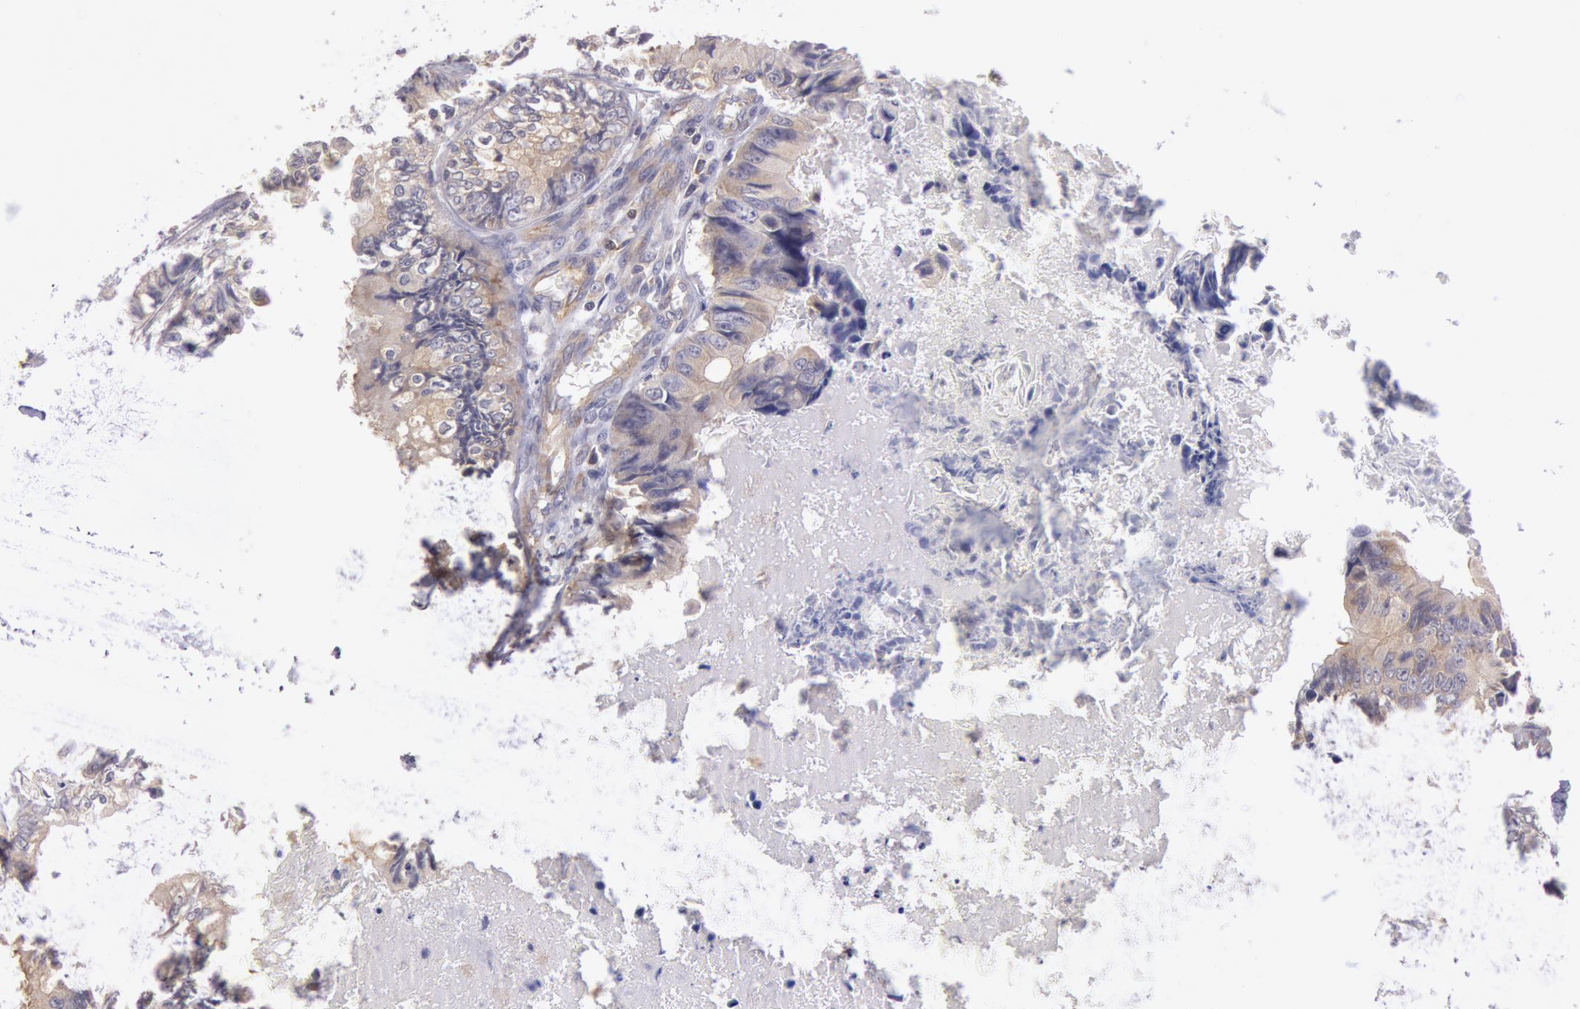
{"staining": {"intensity": "moderate", "quantity": ">75%", "location": "cytoplasmic/membranous"}, "tissue": "colorectal cancer", "cell_type": "Tumor cells", "image_type": "cancer", "snomed": [{"axis": "morphology", "description": "Adenocarcinoma, NOS"}, {"axis": "topography", "description": "Rectum"}], "caption": "Adenocarcinoma (colorectal) tissue shows moderate cytoplasmic/membranous expression in approximately >75% of tumor cells, visualized by immunohistochemistry.", "gene": "NMT2", "patient": {"sex": "female", "age": 98}}